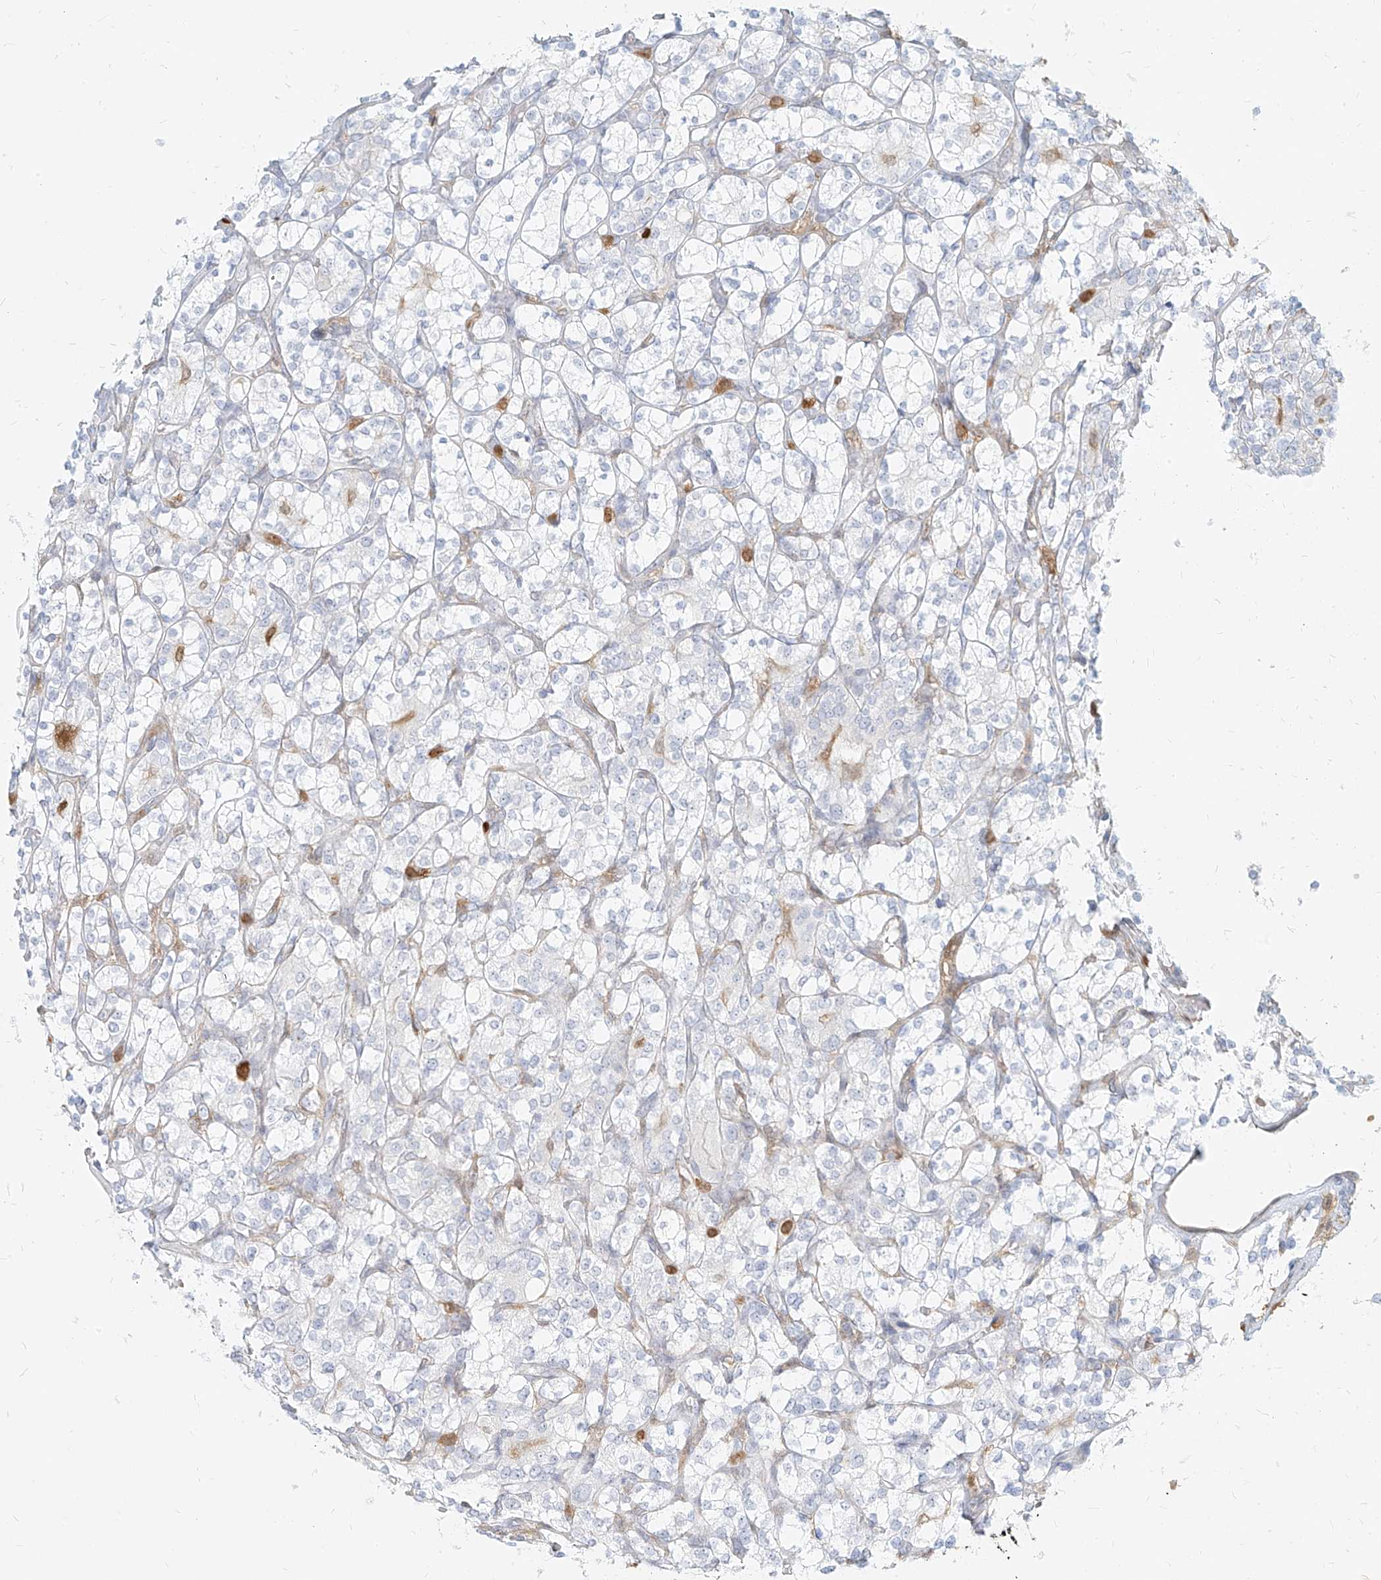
{"staining": {"intensity": "negative", "quantity": "none", "location": "none"}, "tissue": "renal cancer", "cell_type": "Tumor cells", "image_type": "cancer", "snomed": [{"axis": "morphology", "description": "Adenocarcinoma, NOS"}, {"axis": "topography", "description": "Kidney"}], "caption": "IHC of adenocarcinoma (renal) shows no positivity in tumor cells.", "gene": "PGD", "patient": {"sex": "male", "age": 77}}